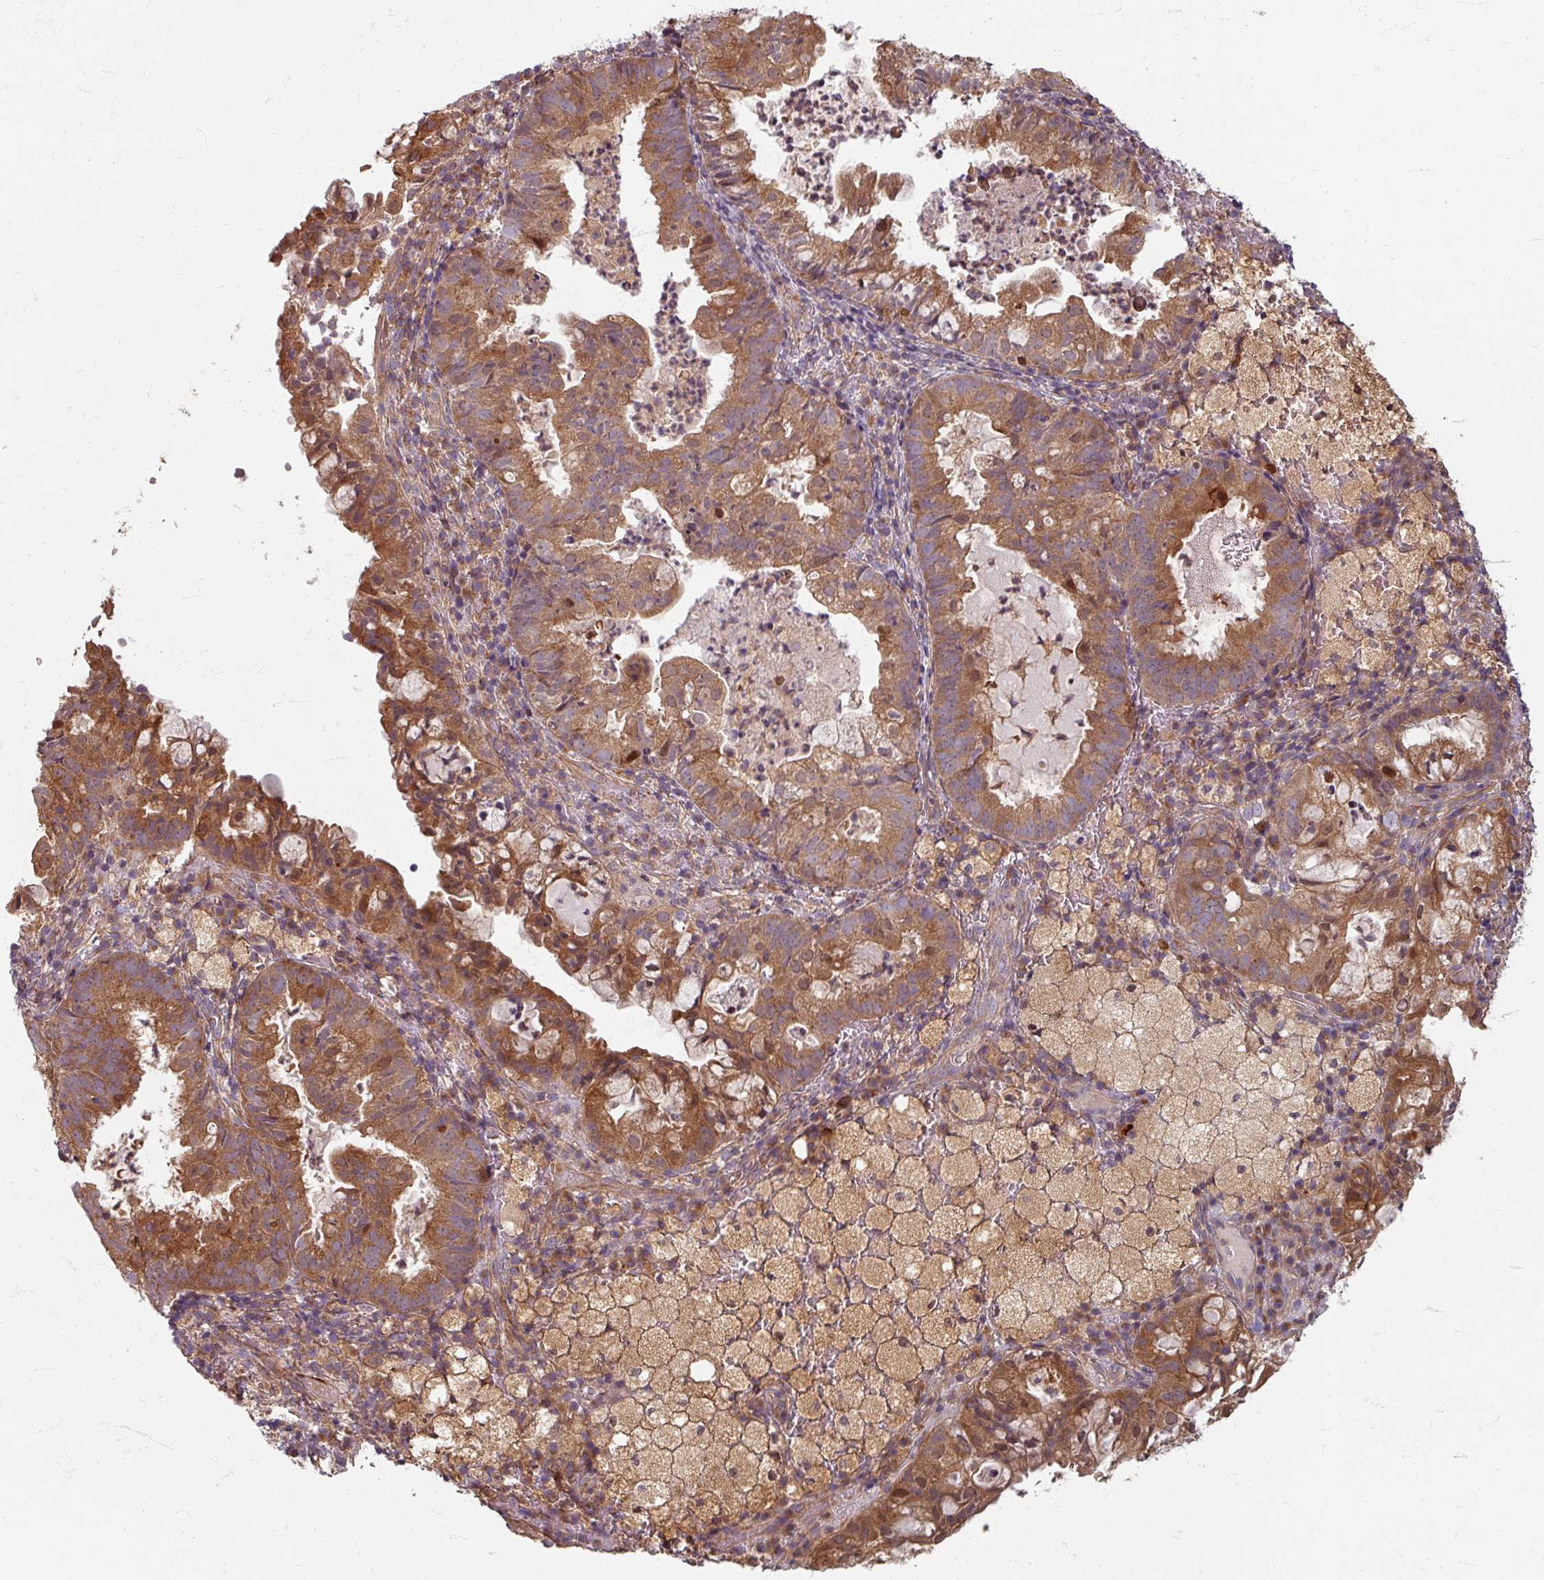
{"staining": {"intensity": "moderate", "quantity": ">75%", "location": "cytoplasmic/membranous"}, "tissue": "endometrial cancer", "cell_type": "Tumor cells", "image_type": "cancer", "snomed": [{"axis": "morphology", "description": "Adenocarcinoma, NOS"}, {"axis": "topography", "description": "Endometrium"}], "caption": "Immunohistochemical staining of human endometrial adenocarcinoma exhibits medium levels of moderate cytoplasmic/membranous protein staining in about >75% of tumor cells.", "gene": "STAM", "patient": {"sex": "female", "age": 80}}